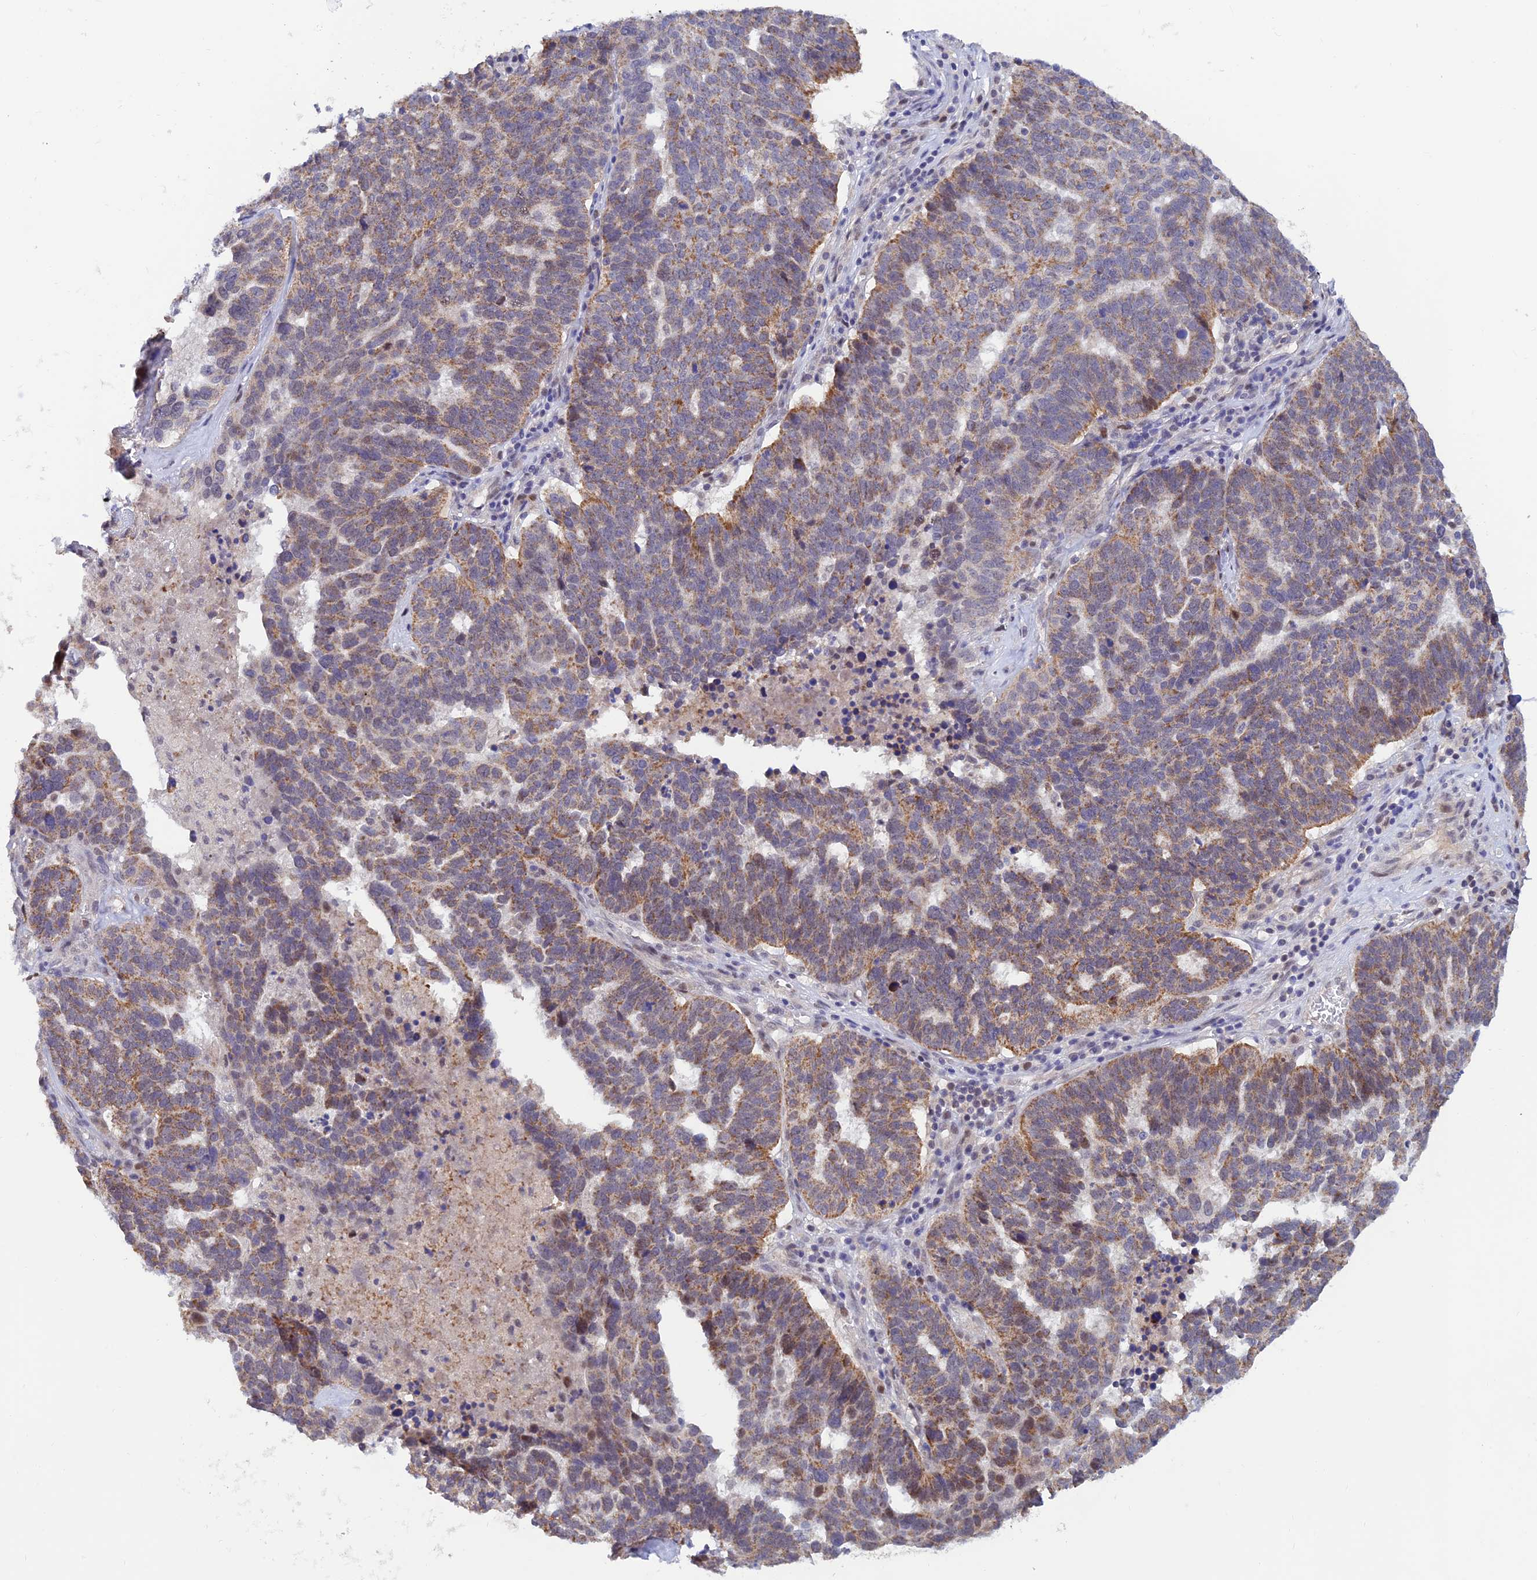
{"staining": {"intensity": "moderate", "quantity": "25%-75%", "location": "cytoplasmic/membranous"}, "tissue": "ovarian cancer", "cell_type": "Tumor cells", "image_type": "cancer", "snomed": [{"axis": "morphology", "description": "Cystadenocarcinoma, serous, NOS"}, {"axis": "topography", "description": "Ovary"}], "caption": "Immunohistochemistry (DAB (3,3'-diaminobenzidine)) staining of human serous cystadenocarcinoma (ovarian) displays moderate cytoplasmic/membranous protein staining in about 25%-75% of tumor cells.", "gene": "FASTKD5", "patient": {"sex": "female", "age": 59}}